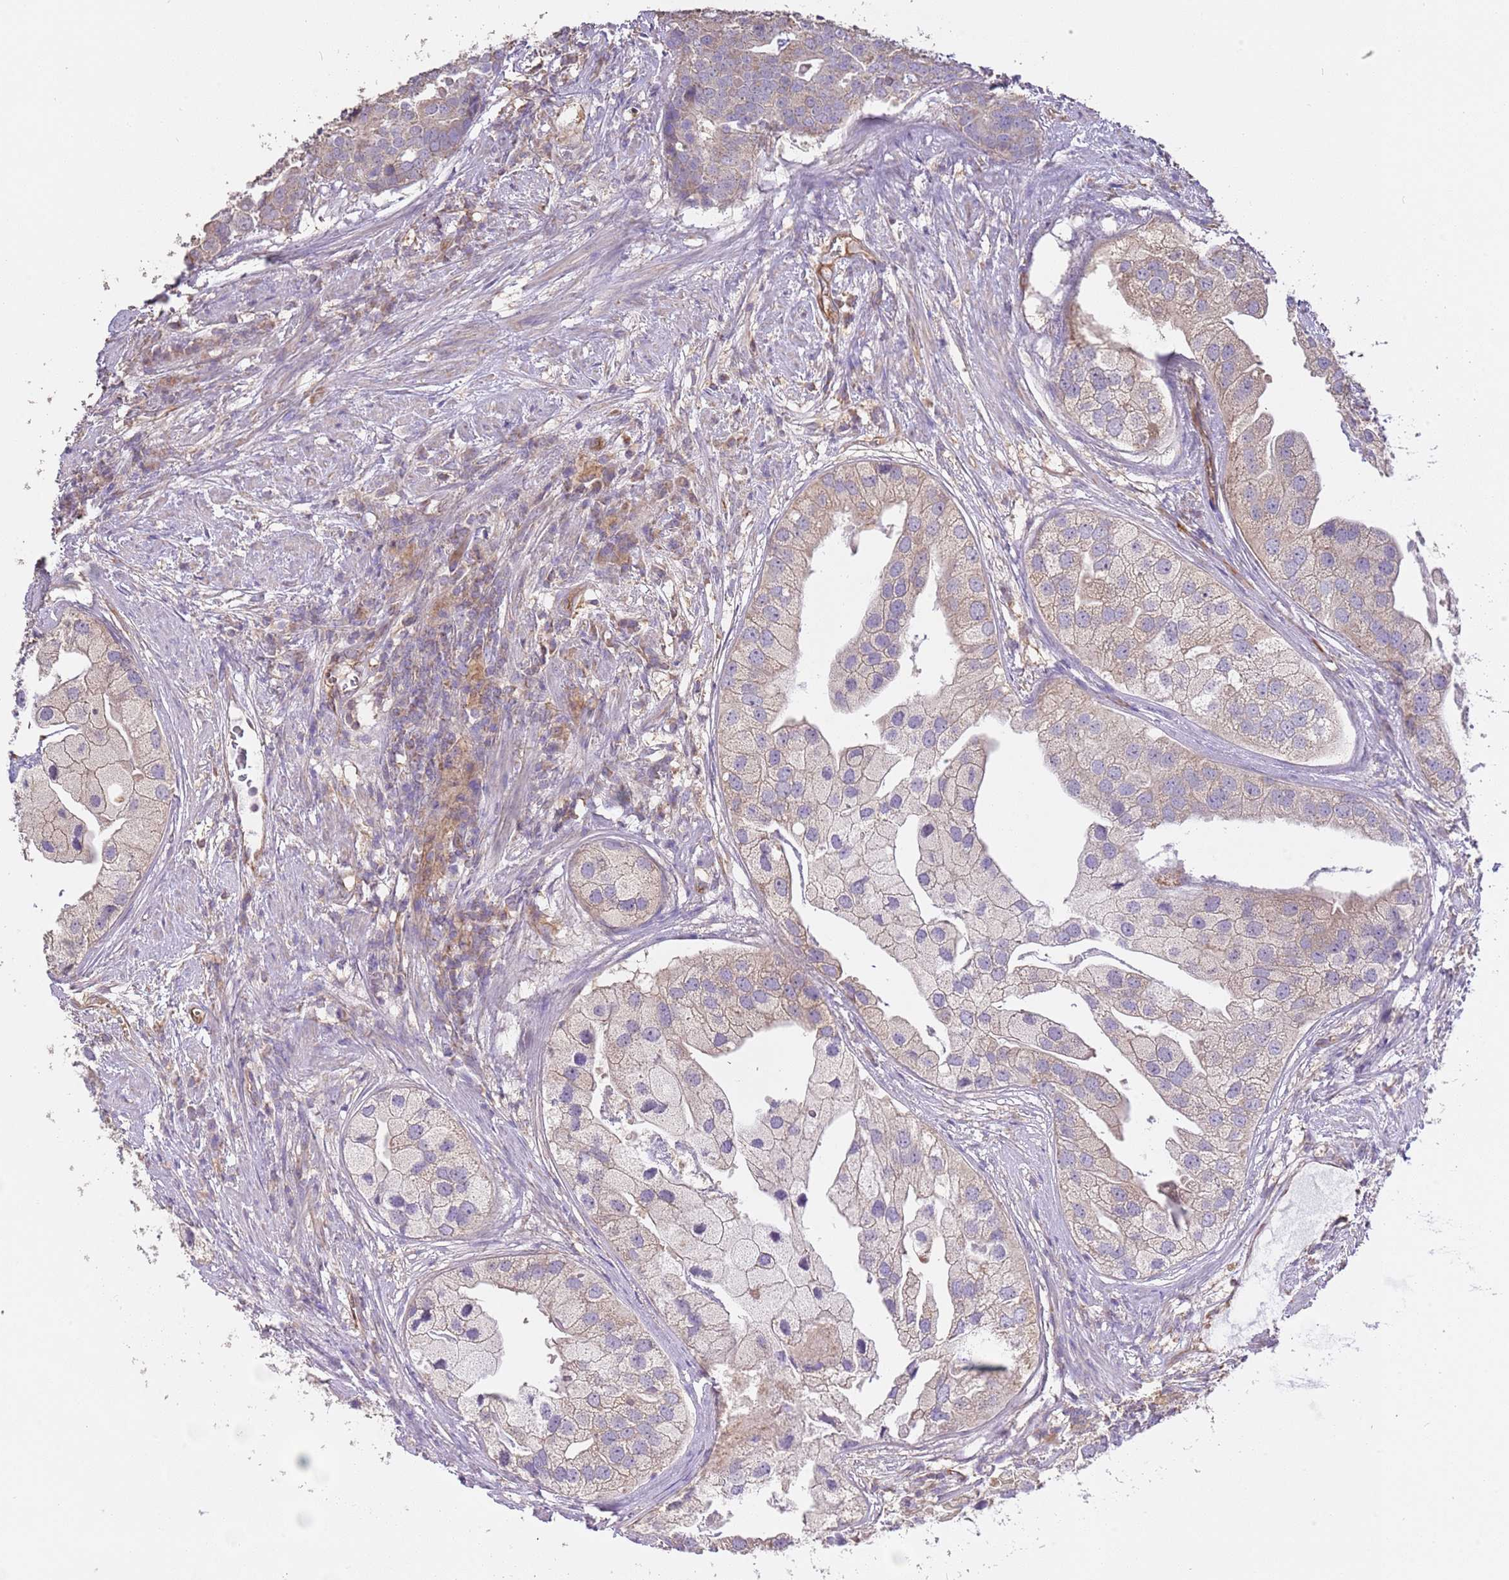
{"staining": {"intensity": "weak", "quantity": "<25%", "location": "cytoplasmic/membranous"}, "tissue": "prostate cancer", "cell_type": "Tumor cells", "image_type": "cancer", "snomed": [{"axis": "morphology", "description": "Adenocarcinoma, High grade"}, {"axis": "topography", "description": "Prostate"}], "caption": "Prostate adenocarcinoma (high-grade) stained for a protein using IHC exhibits no positivity tumor cells.", "gene": "DOCK9", "patient": {"sex": "male", "age": 62}}